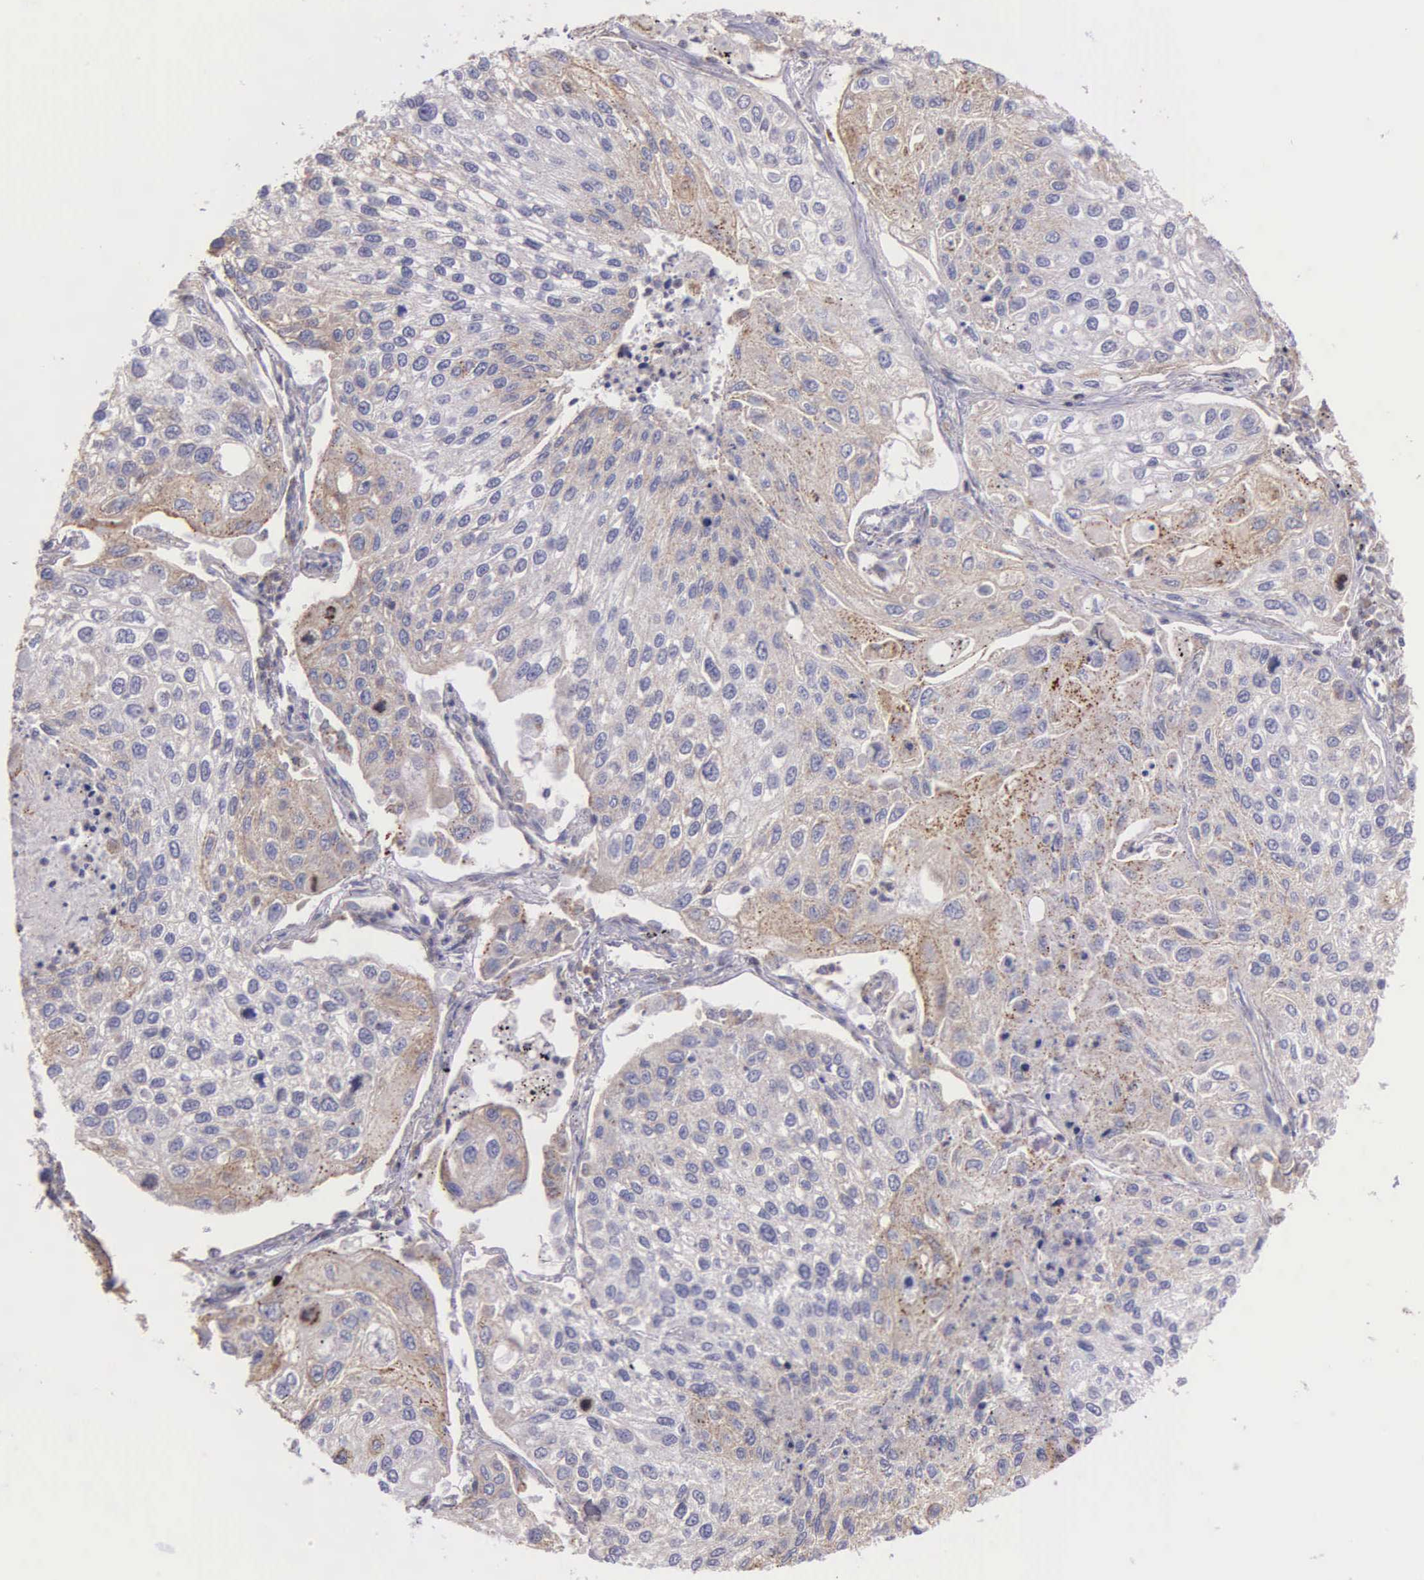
{"staining": {"intensity": "negative", "quantity": "none", "location": "none"}, "tissue": "lung cancer", "cell_type": "Tumor cells", "image_type": "cancer", "snomed": [{"axis": "morphology", "description": "Squamous cell carcinoma, NOS"}, {"axis": "topography", "description": "Lung"}], "caption": "Tumor cells show no significant protein staining in lung squamous cell carcinoma.", "gene": "MIA2", "patient": {"sex": "male", "age": 75}}